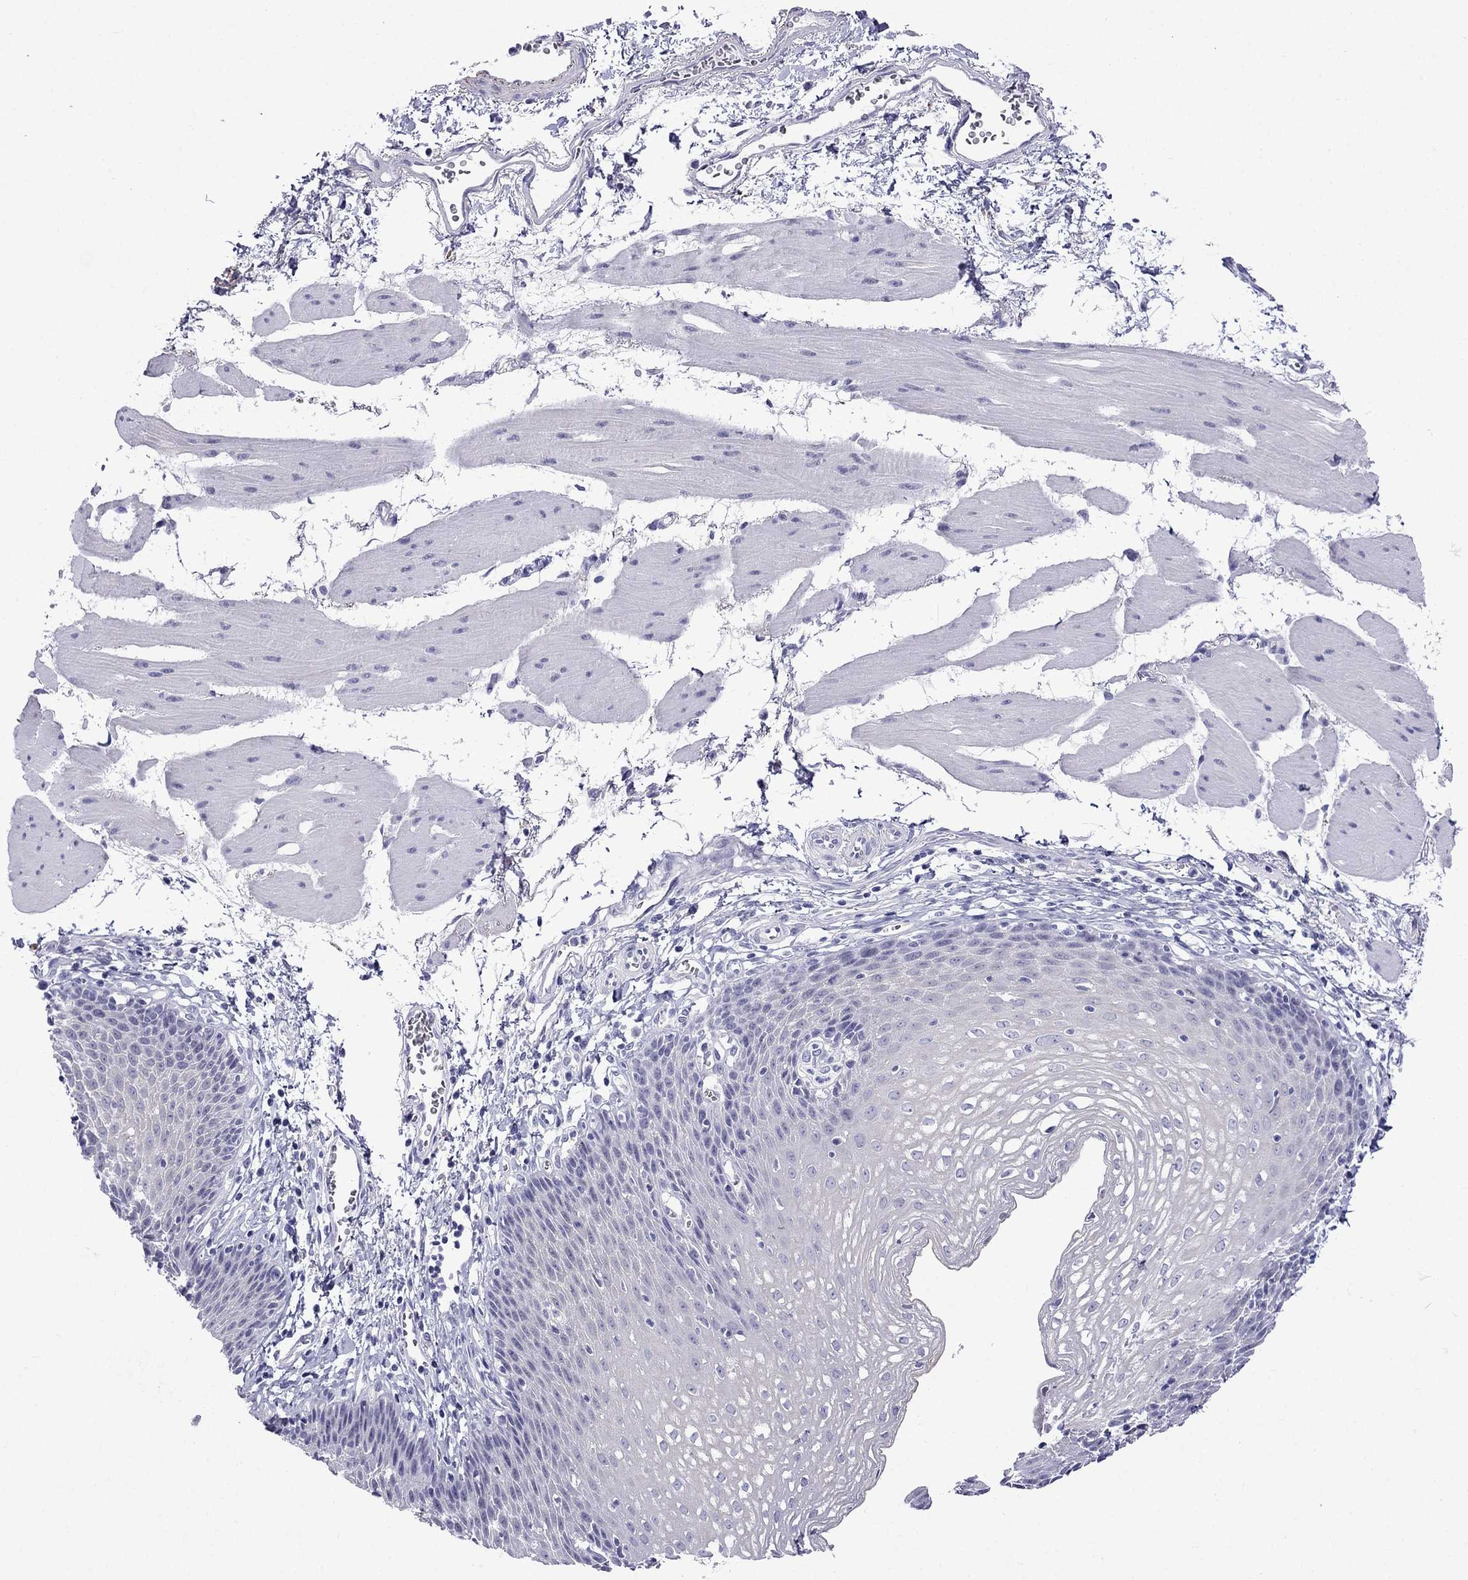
{"staining": {"intensity": "negative", "quantity": "none", "location": "none"}, "tissue": "esophagus", "cell_type": "Squamous epithelial cells", "image_type": "normal", "snomed": [{"axis": "morphology", "description": "Normal tissue, NOS"}, {"axis": "topography", "description": "Esophagus"}], "caption": "This is an IHC image of normal human esophagus. There is no expression in squamous epithelial cells.", "gene": "MGP", "patient": {"sex": "female", "age": 64}}